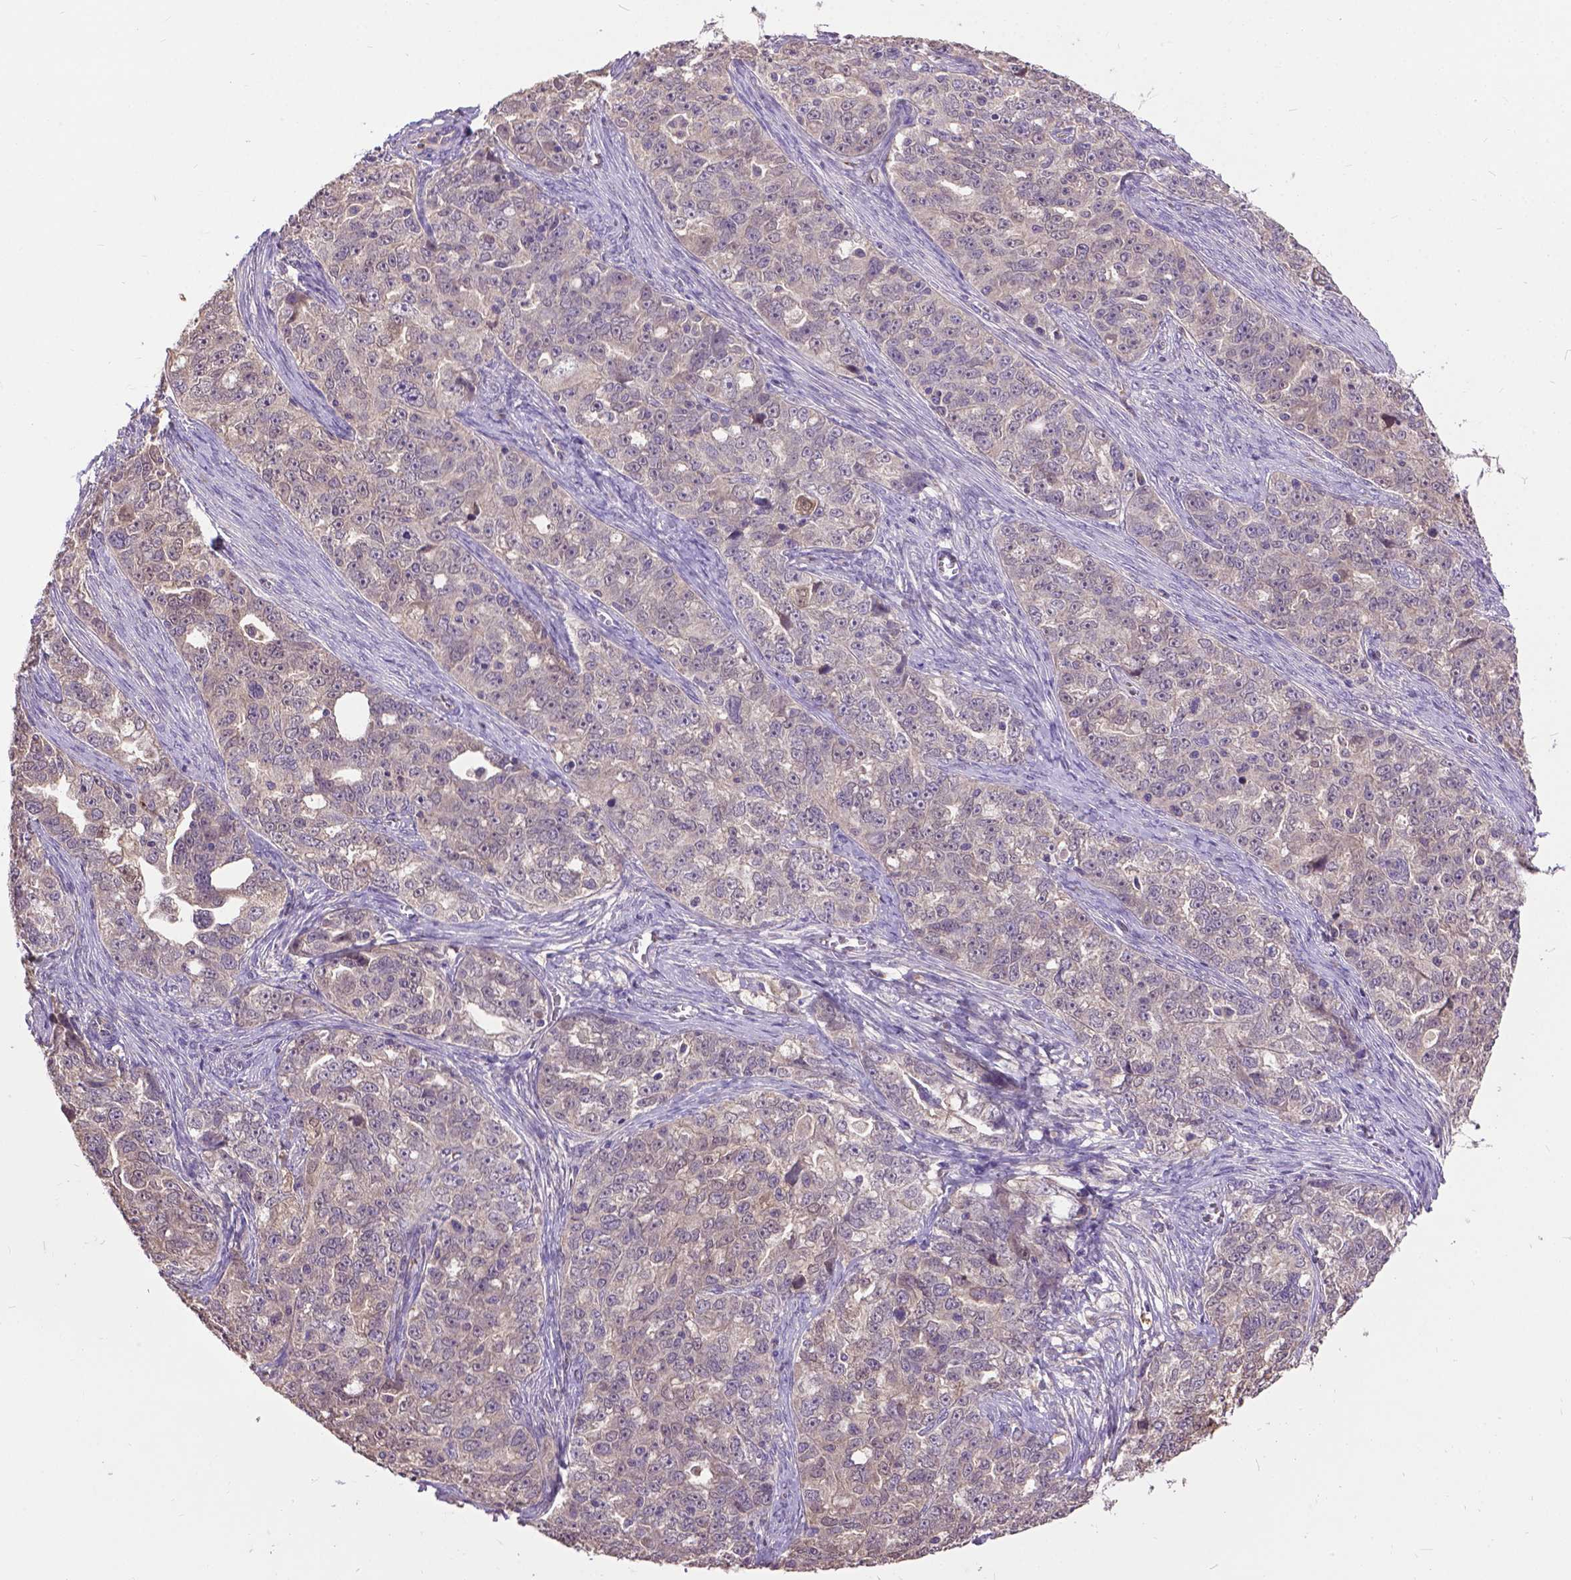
{"staining": {"intensity": "negative", "quantity": "none", "location": "none"}, "tissue": "ovarian cancer", "cell_type": "Tumor cells", "image_type": "cancer", "snomed": [{"axis": "morphology", "description": "Cystadenocarcinoma, serous, NOS"}, {"axis": "topography", "description": "Ovary"}], "caption": "Ovarian serous cystadenocarcinoma stained for a protein using immunohistochemistry demonstrates no expression tumor cells.", "gene": "ZNF337", "patient": {"sex": "female", "age": 51}}